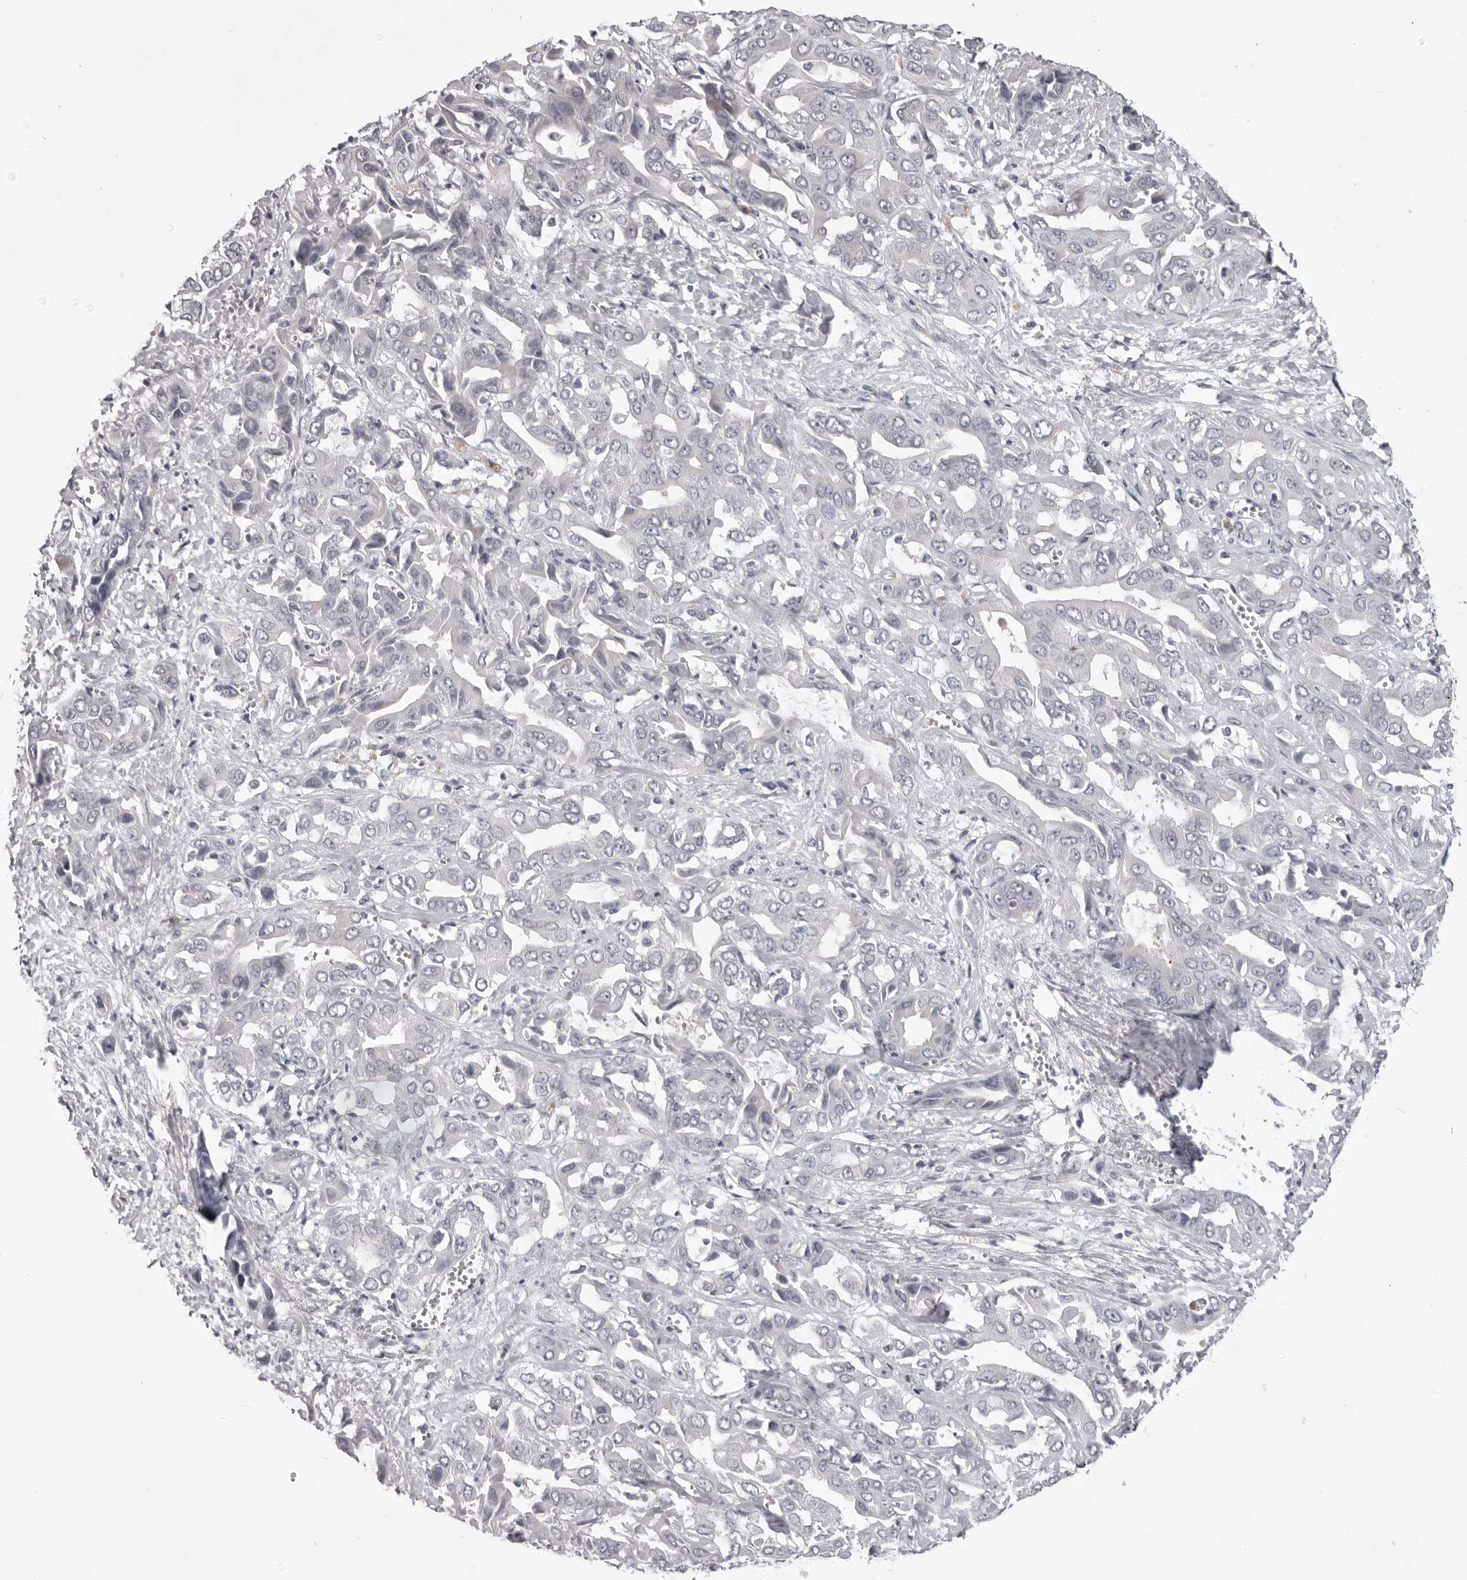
{"staining": {"intensity": "negative", "quantity": "none", "location": "none"}, "tissue": "liver cancer", "cell_type": "Tumor cells", "image_type": "cancer", "snomed": [{"axis": "morphology", "description": "Cholangiocarcinoma"}, {"axis": "topography", "description": "Liver"}], "caption": "Tumor cells show no significant staining in liver cancer.", "gene": "EPHA10", "patient": {"sex": "female", "age": 52}}